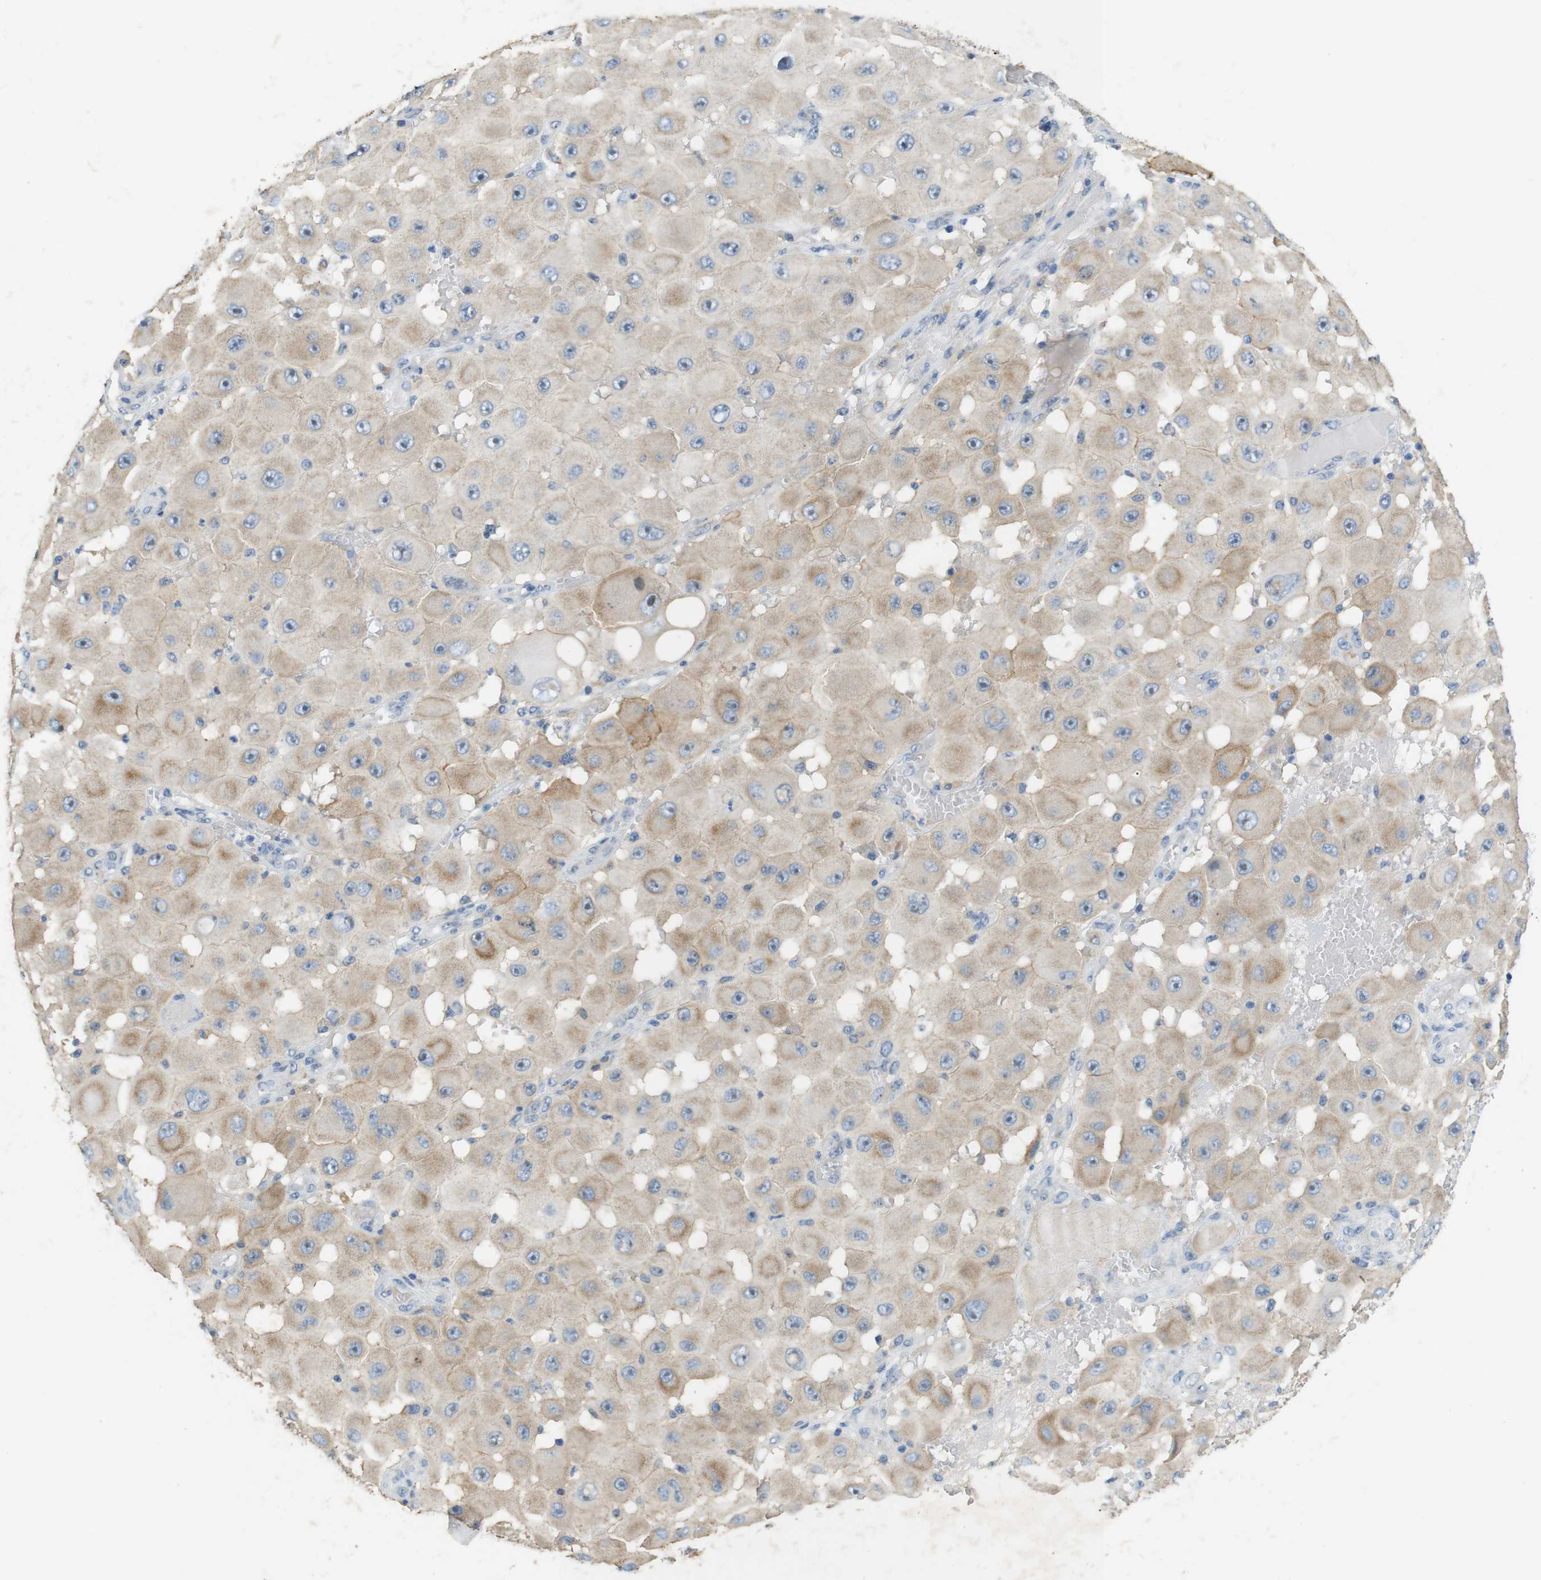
{"staining": {"intensity": "weak", "quantity": ">75%", "location": "cytoplasmic/membranous"}, "tissue": "melanoma", "cell_type": "Tumor cells", "image_type": "cancer", "snomed": [{"axis": "morphology", "description": "Malignant melanoma, NOS"}, {"axis": "topography", "description": "Skin"}], "caption": "Tumor cells display low levels of weak cytoplasmic/membranous staining in approximately >75% of cells in human melanoma. The staining was performed using DAB (3,3'-diaminobenzidine) to visualize the protein expression in brown, while the nuclei were stained in blue with hematoxylin (Magnification: 20x).", "gene": "TJP3", "patient": {"sex": "female", "age": 81}}